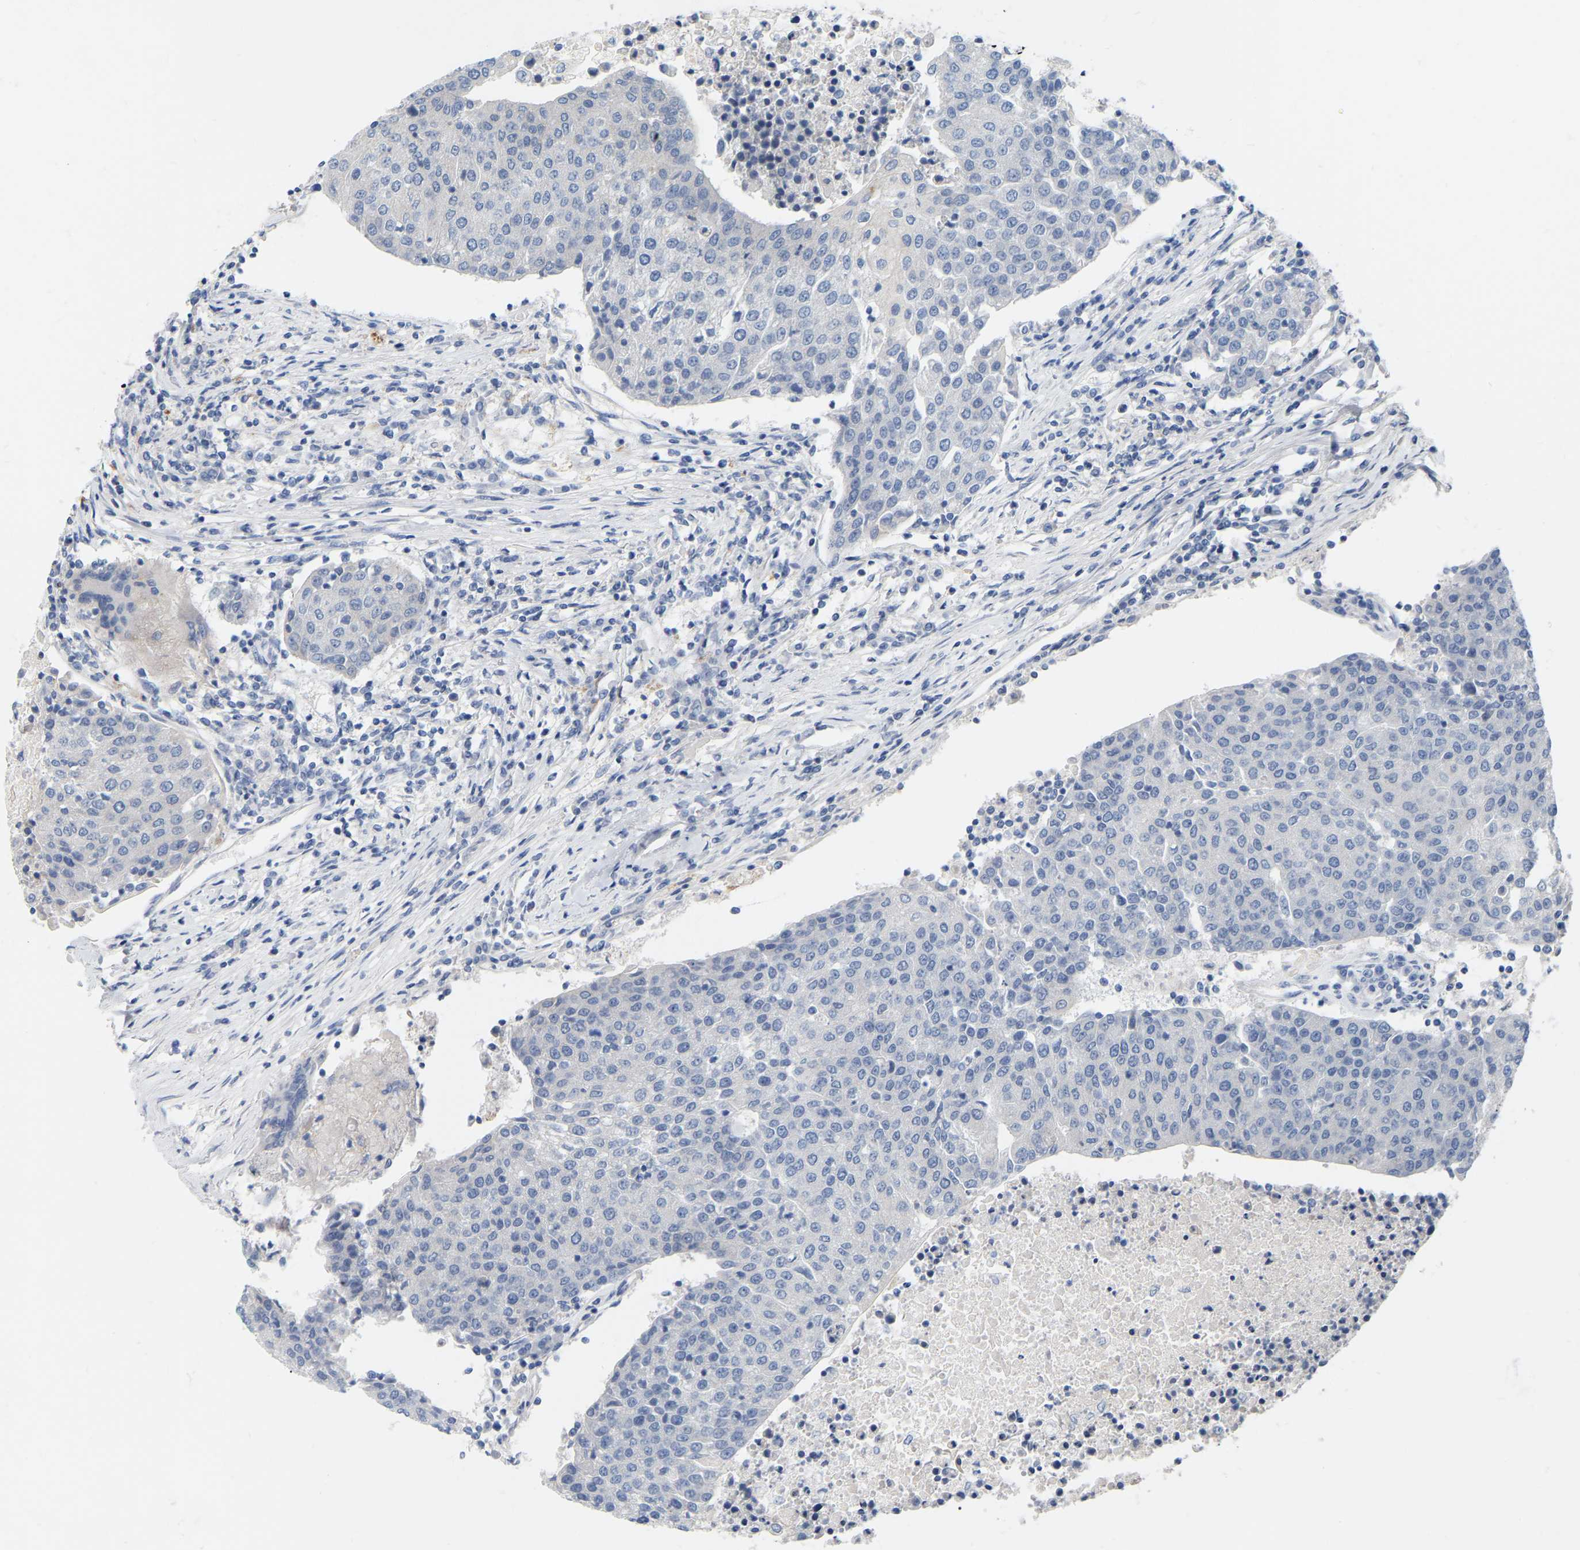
{"staining": {"intensity": "negative", "quantity": "none", "location": "none"}, "tissue": "urothelial cancer", "cell_type": "Tumor cells", "image_type": "cancer", "snomed": [{"axis": "morphology", "description": "Urothelial carcinoma, High grade"}, {"axis": "topography", "description": "Urinary bladder"}], "caption": "Immunohistochemical staining of urothelial carcinoma (high-grade) demonstrates no significant expression in tumor cells.", "gene": "WIPI2", "patient": {"sex": "female", "age": 85}}